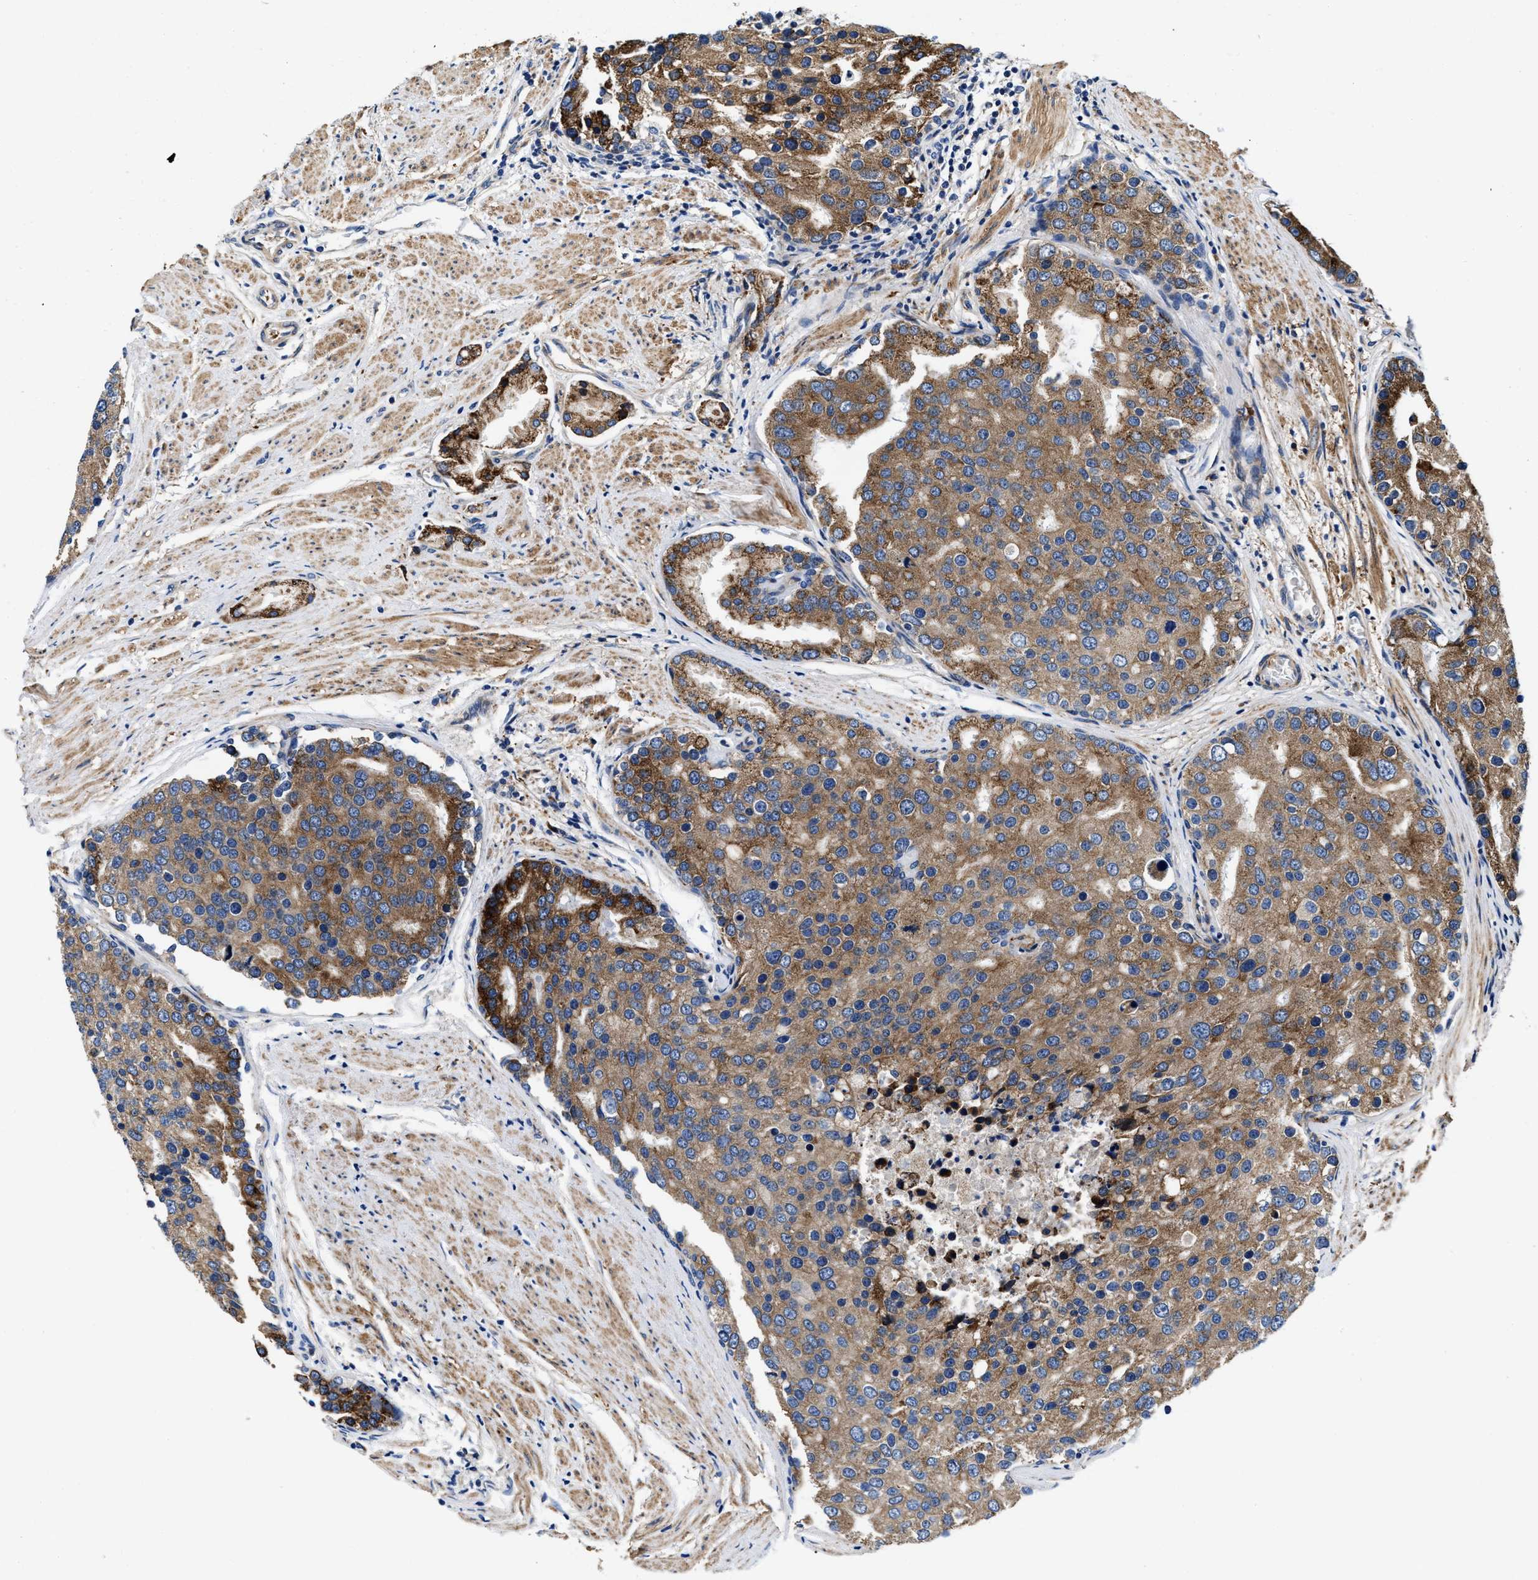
{"staining": {"intensity": "moderate", "quantity": ">75%", "location": "cytoplasmic/membranous"}, "tissue": "prostate cancer", "cell_type": "Tumor cells", "image_type": "cancer", "snomed": [{"axis": "morphology", "description": "Adenocarcinoma, High grade"}, {"axis": "topography", "description": "Prostate"}], "caption": "Human high-grade adenocarcinoma (prostate) stained with a brown dye reveals moderate cytoplasmic/membranous positive expression in approximately >75% of tumor cells.", "gene": "SLC12A2", "patient": {"sex": "male", "age": 50}}